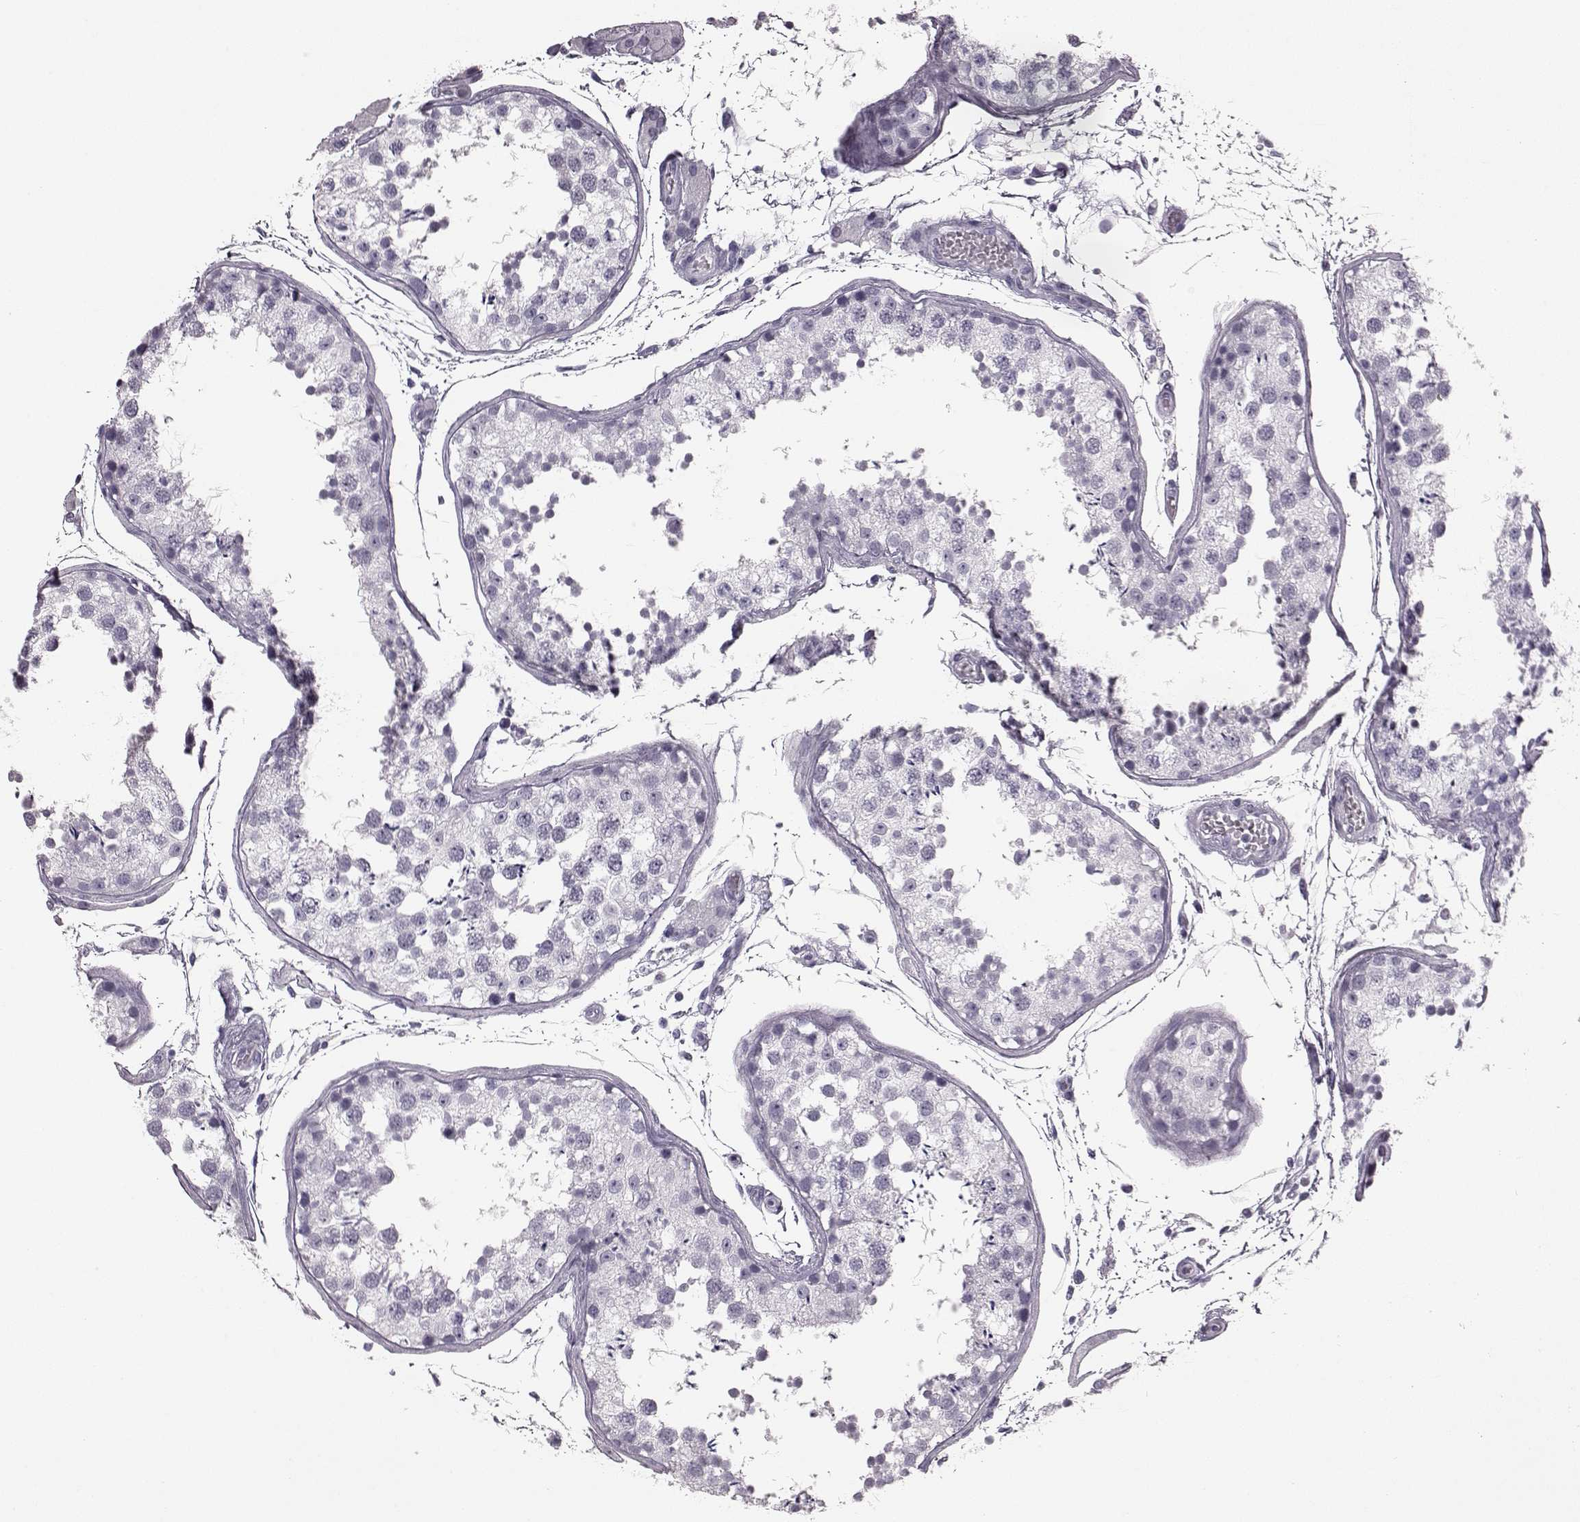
{"staining": {"intensity": "negative", "quantity": "none", "location": "none"}, "tissue": "testis", "cell_type": "Cells in seminiferous ducts", "image_type": "normal", "snomed": [{"axis": "morphology", "description": "Normal tissue, NOS"}, {"axis": "topography", "description": "Testis"}], "caption": "Cells in seminiferous ducts are negative for protein expression in benign human testis. Nuclei are stained in blue.", "gene": "AIPL1", "patient": {"sex": "male", "age": 29}}